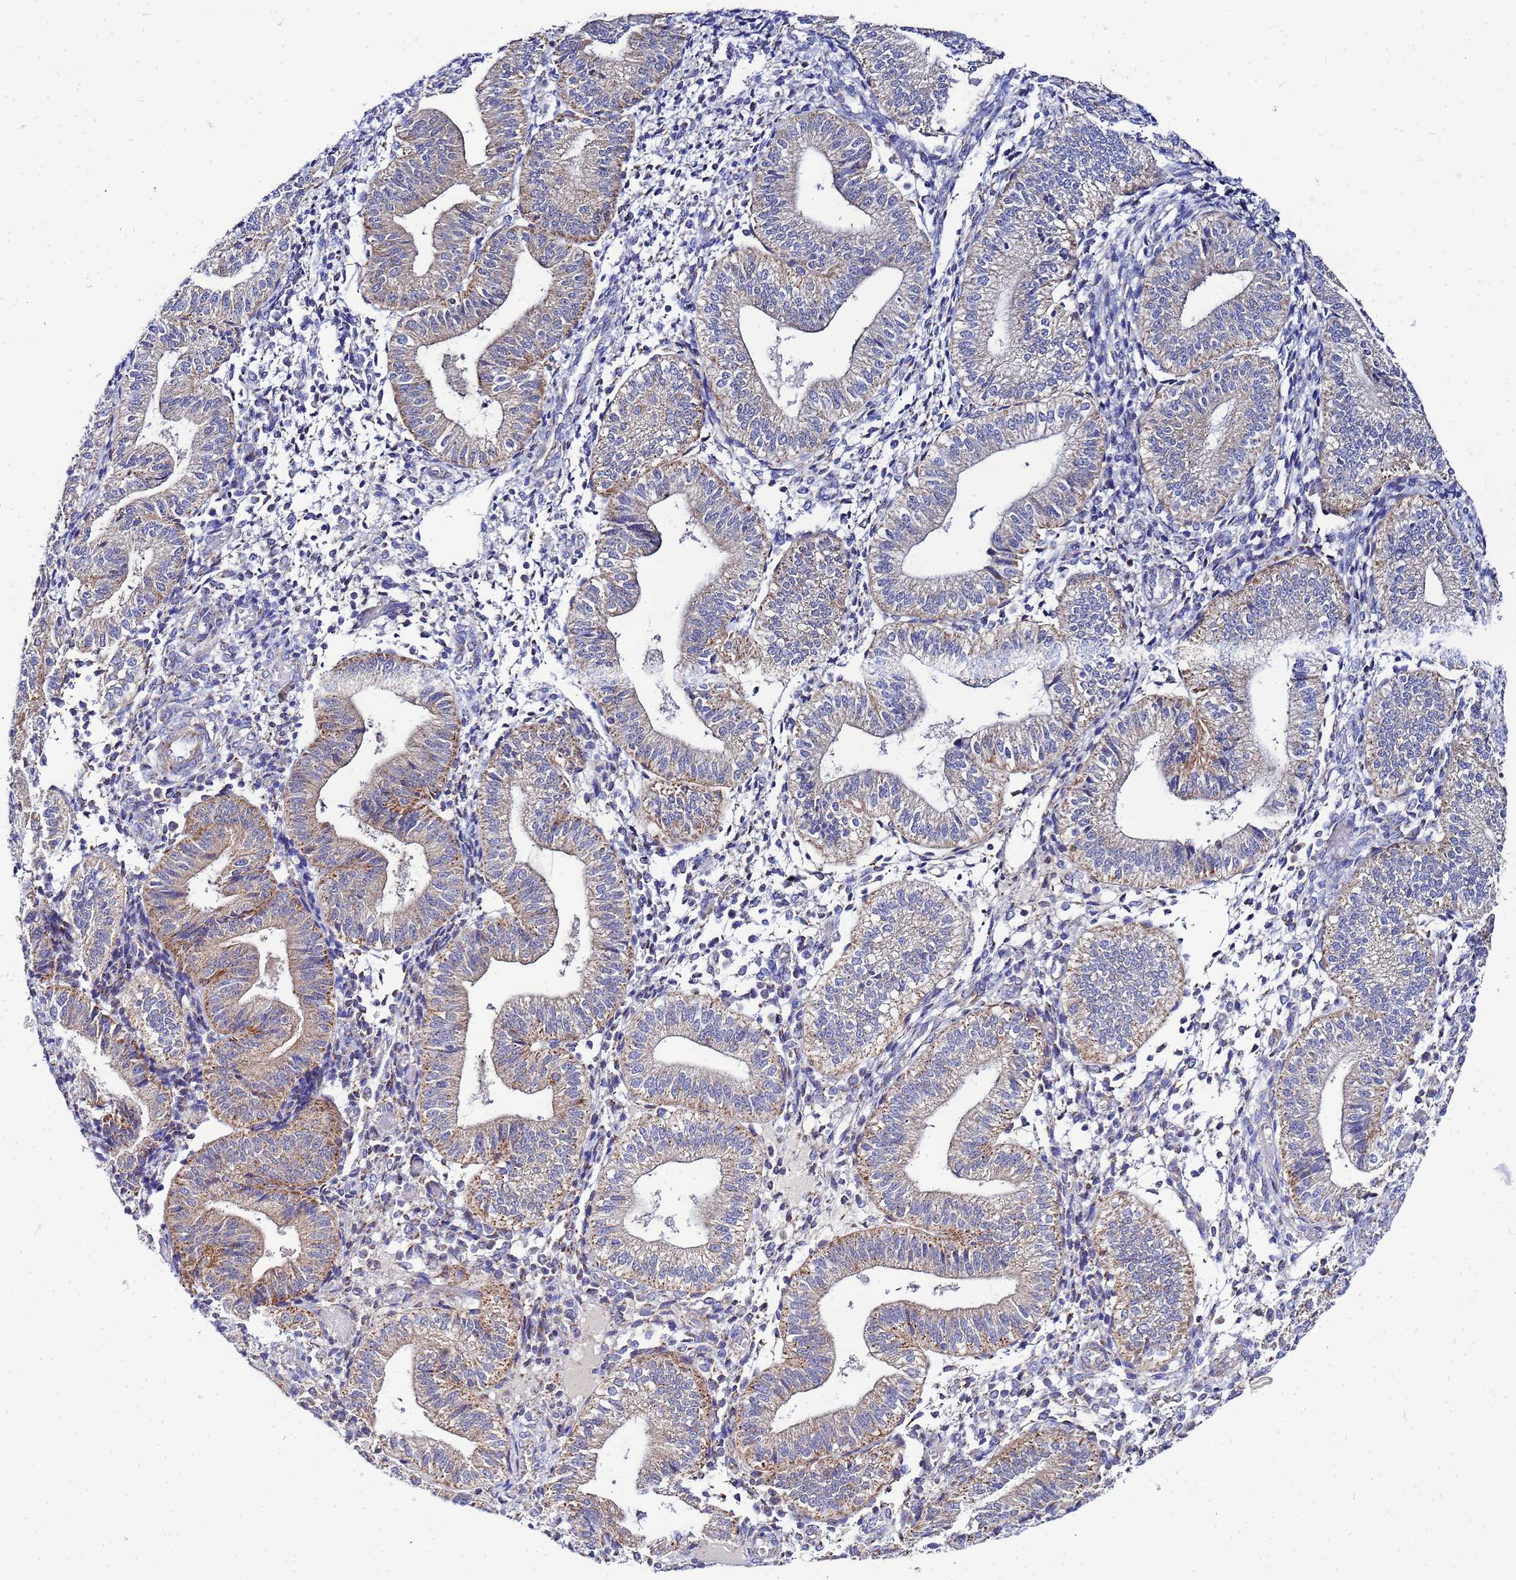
{"staining": {"intensity": "negative", "quantity": "none", "location": "none"}, "tissue": "endometrium", "cell_type": "Cells in endometrial stroma", "image_type": "normal", "snomed": [{"axis": "morphology", "description": "Normal tissue, NOS"}, {"axis": "topography", "description": "Endometrium"}], "caption": "Immunohistochemistry photomicrograph of benign endometrium stained for a protein (brown), which exhibits no expression in cells in endometrial stroma.", "gene": "FAHD2A", "patient": {"sex": "female", "age": 34}}